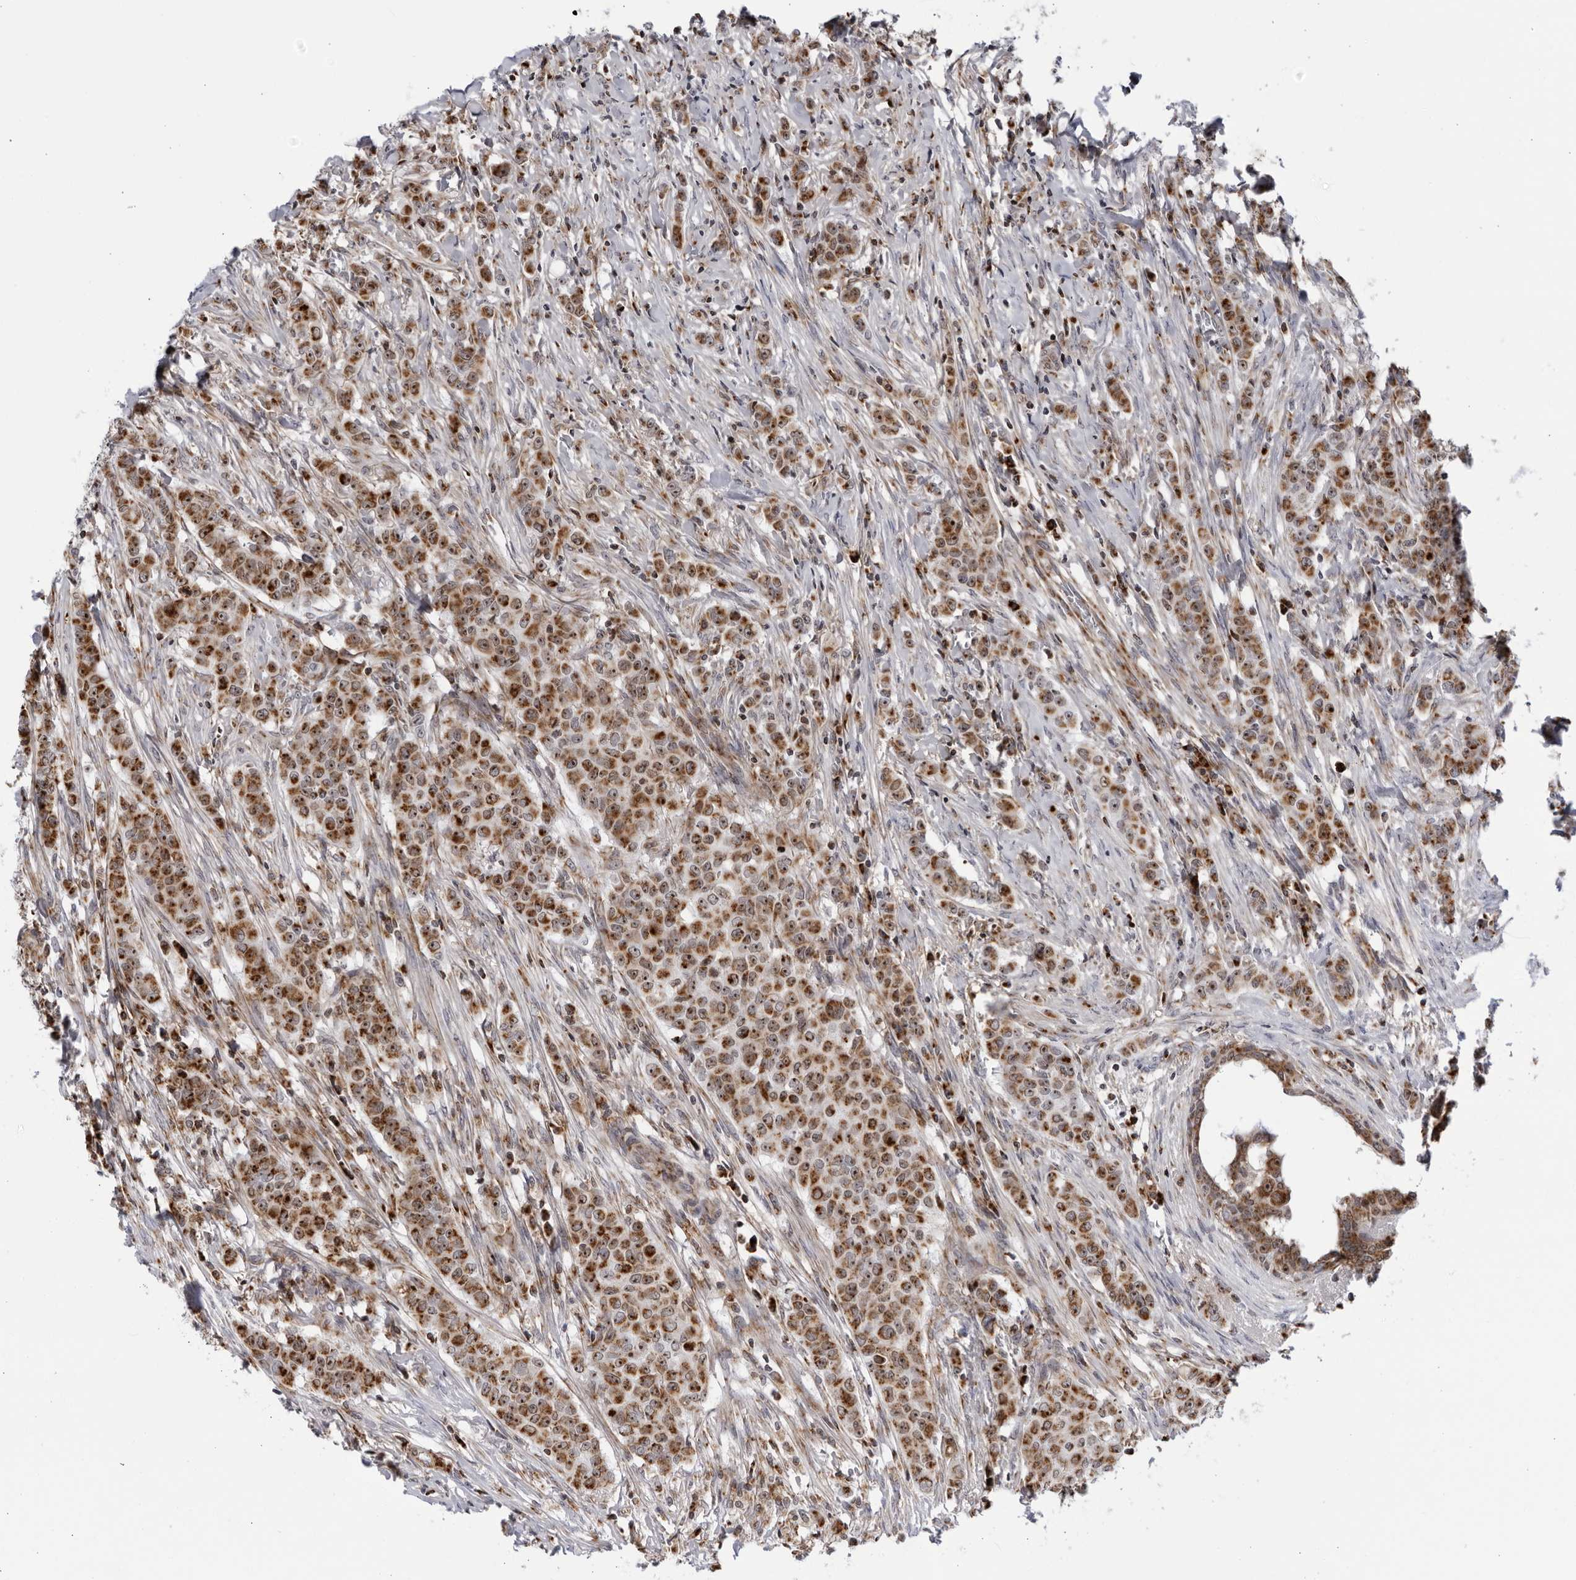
{"staining": {"intensity": "moderate", "quantity": ">75%", "location": "cytoplasmic/membranous,nuclear"}, "tissue": "breast cancer", "cell_type": "Tumor cells", "image_type": "cancer", "snomed": [{"axis": "morphology", "description": "Duct carcinoma"}, {"axis": "topography", "description": "Breast"}], "caption": "Immunohistochemistry histopathology image of breast invasive ductal carcinoma stained for a protein (brown), which exhibits medium levels of moderate cytoplasmic/membranous and nuclear positivity in about >75% of tumor cells.", "gene": "RBM34", "patient": {"sex": "female", "age": 40}}